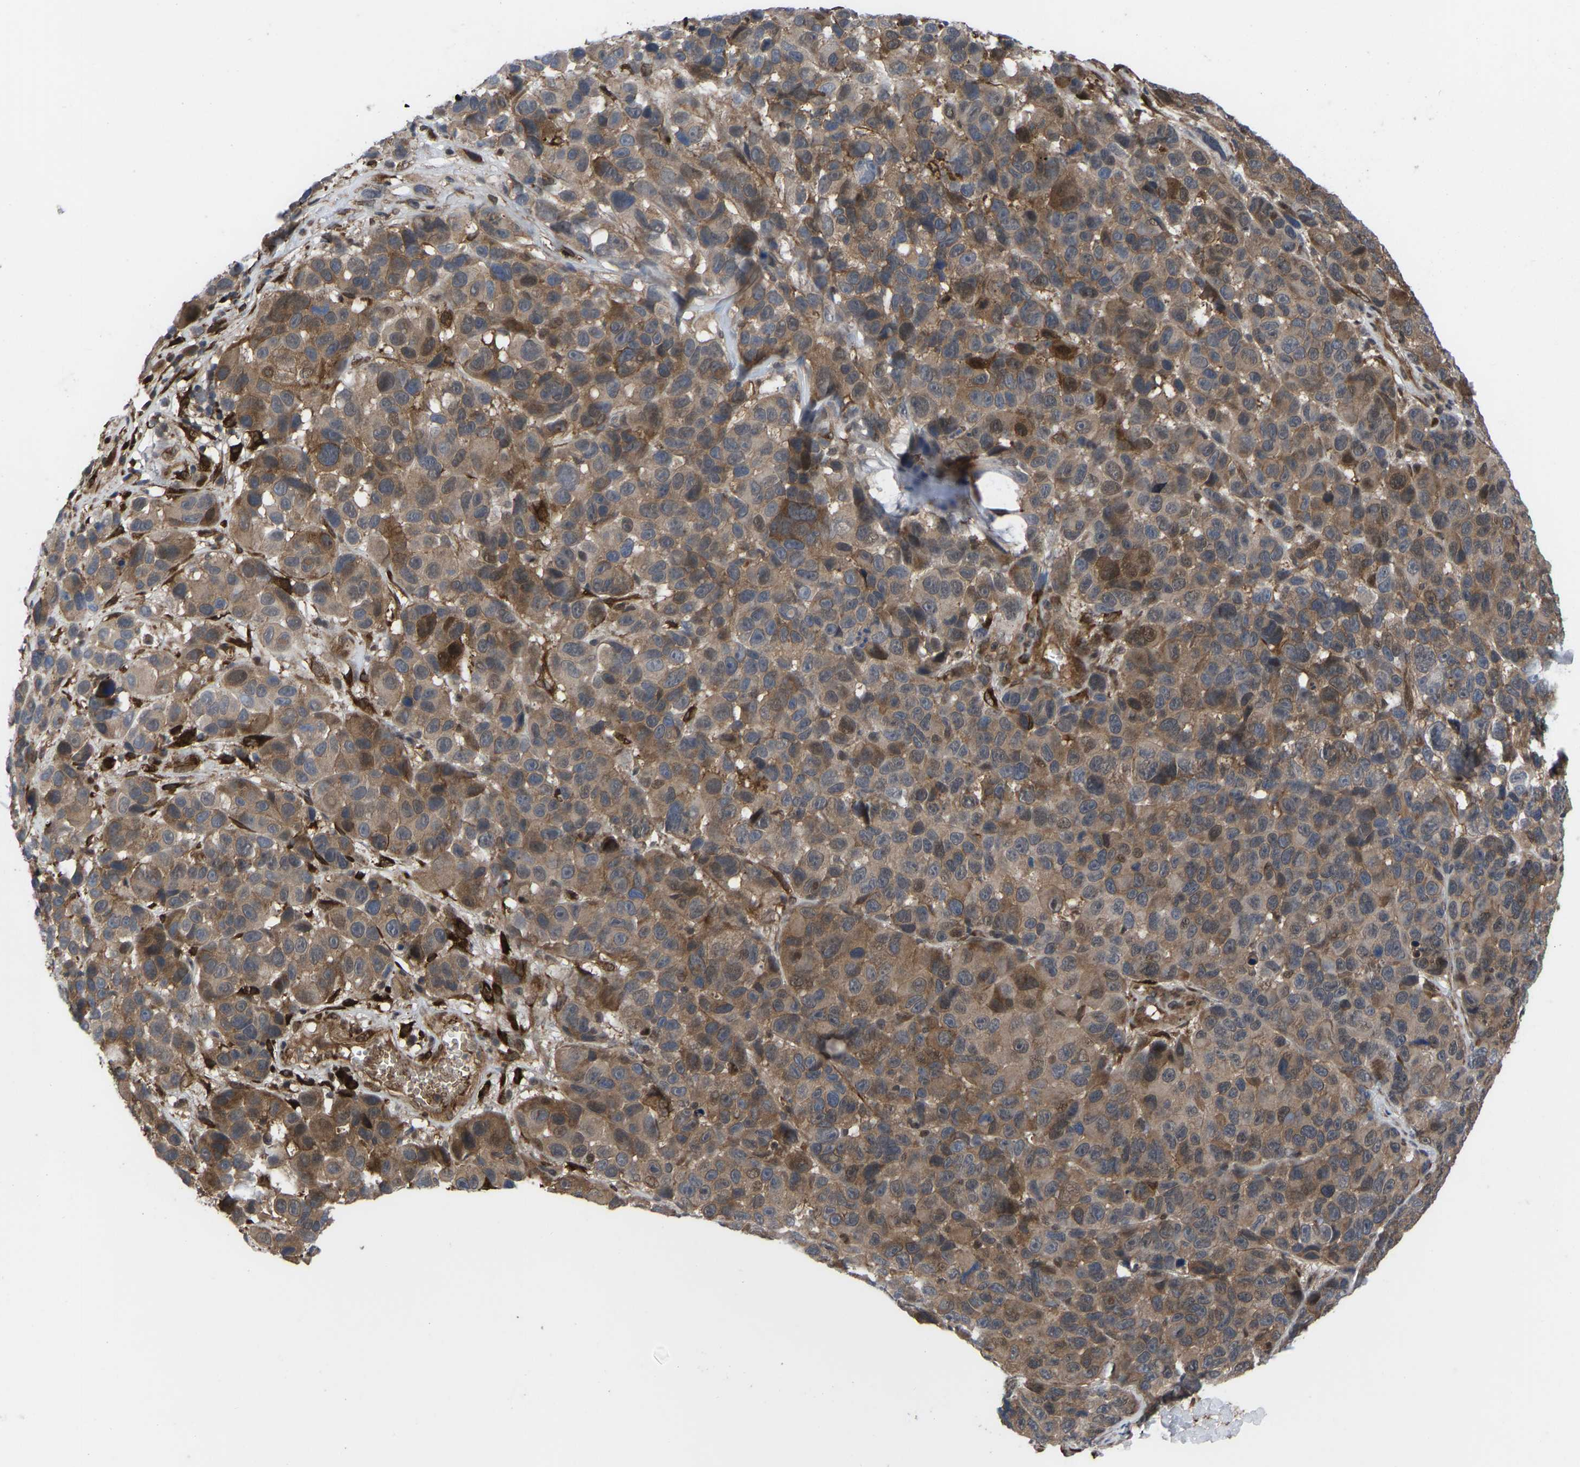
{"staining": {"intensity": "moderate", "quantity": ">75%", "location": "cytoplasmic/membranous"}, "tissue": "melanoma", "cell_type": "Tumor cells", "image_type": "cancer", "snomed": [{"axis": "morphology", "description": "Malignant melanoma, NOS"}, {"axis": "topography", "description": "Skin"}], "caption": "An IHC photomicrograph of neoplastic tissue is shown. Protein staining in brown highlights moderate cytoplasmic/membranous positivity in melanoma within tumor cells.", "gene": "CYP7B1", "patient": {"sex": "male", "age": 53}}